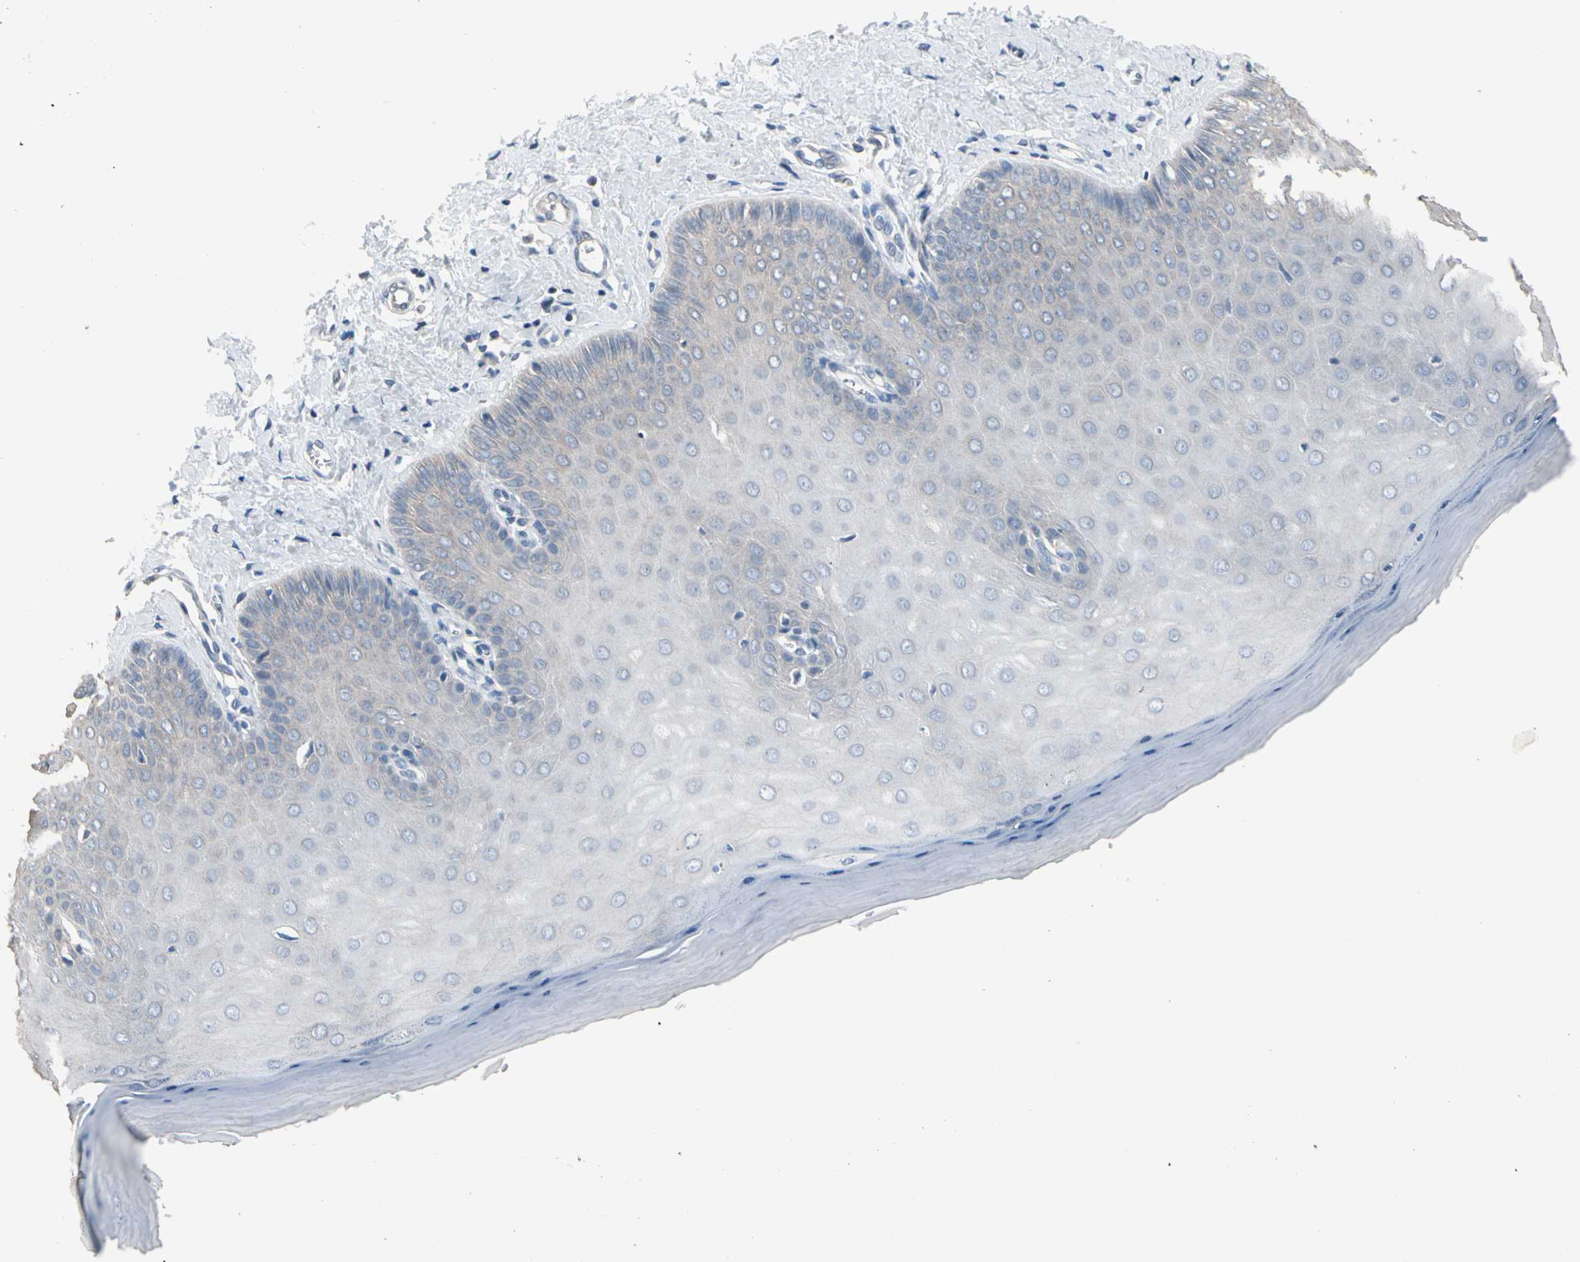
{"staining": {"intensity": "weak", "quantity": "<25%", "location": "cytoplasmic/membranous"}, "tissue": "cervix", "cell_type": "Squamous epithelial cells", "image_type": "normal", "snomed": [{"axis": "morphology", "description": "Normal tissue, NOS"}, {"axis": "topography", "description": "Cervix"}], "caption": "Micrograph shows no protein positivity in squamous epithelial cells of normal cervix. (IHC, brightfield microscopy, high magnification).", "gene": "SV2A", "patient": {"sex": "female", "age": 55}}